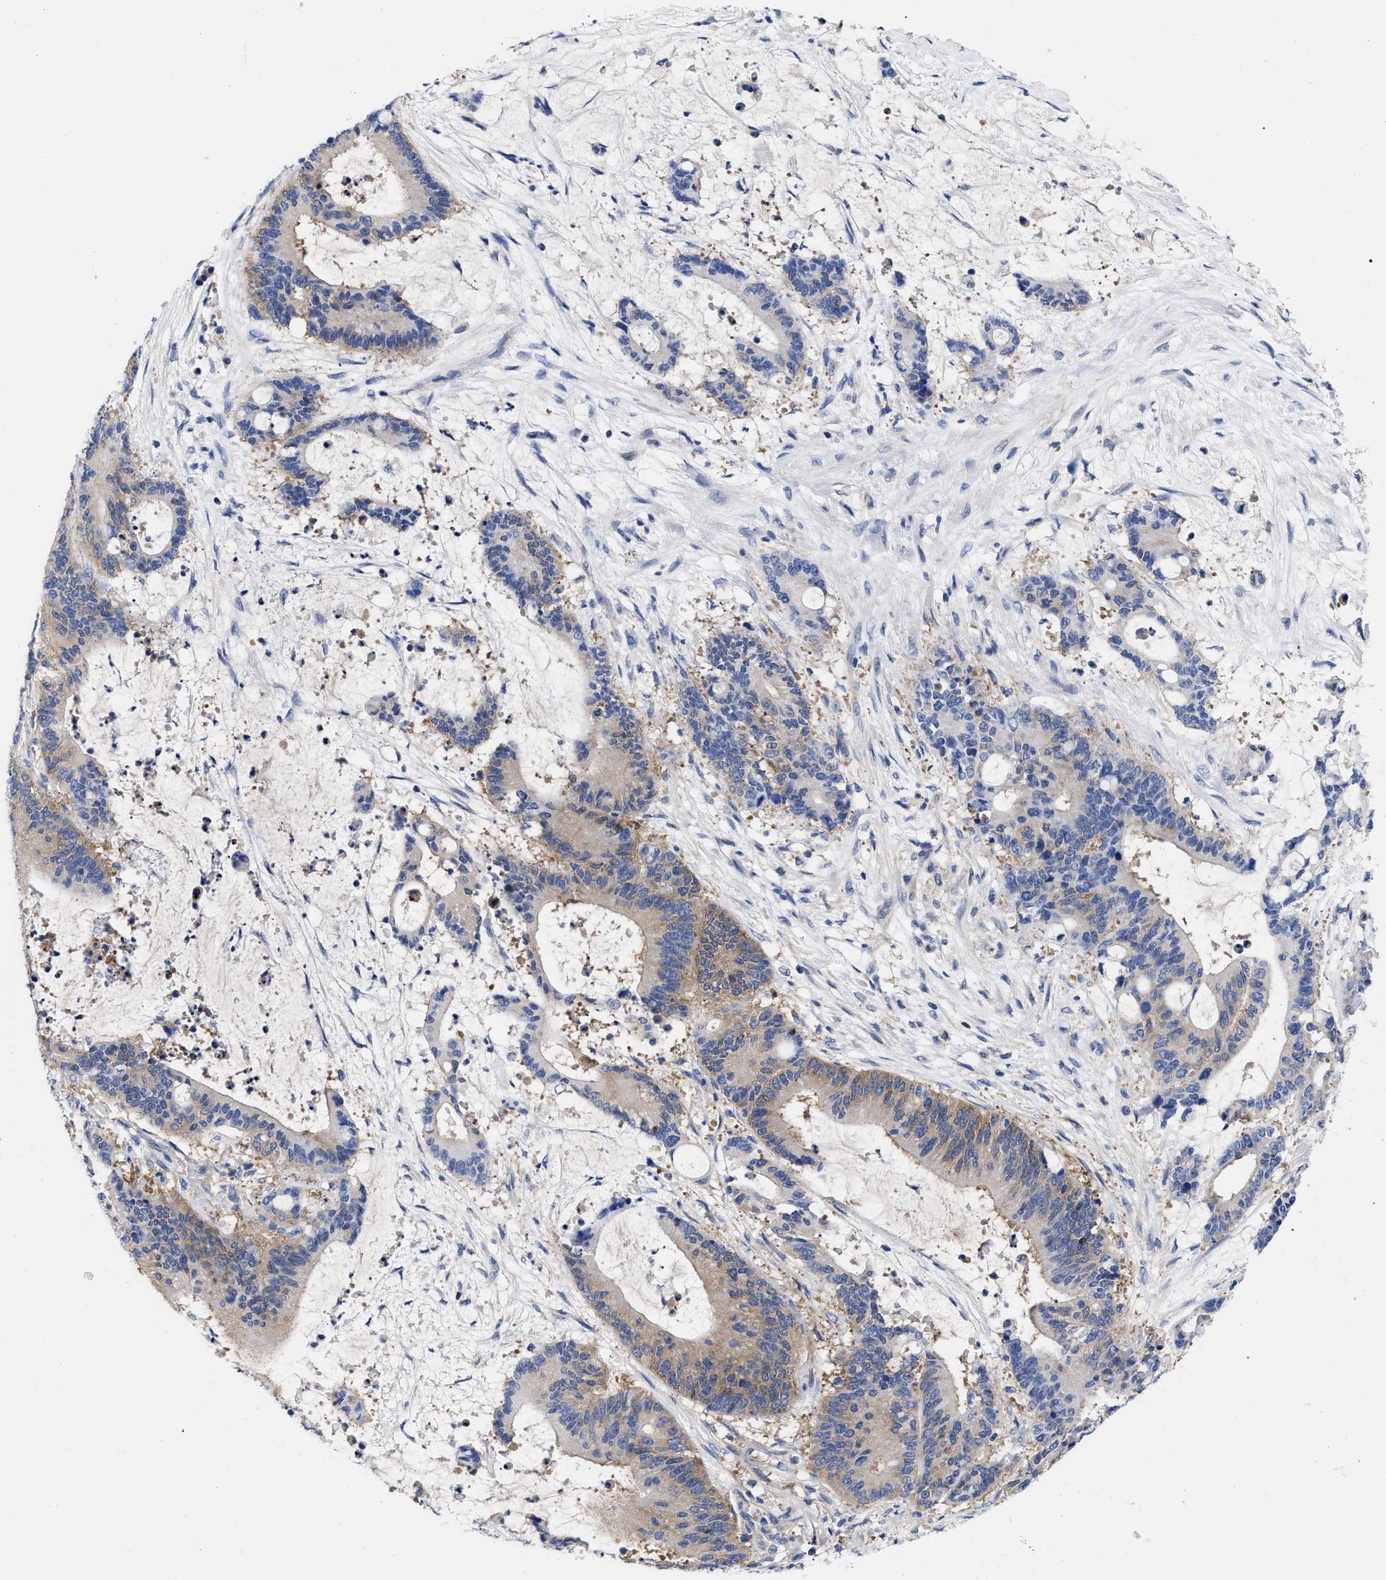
{"staining": {"intensity": "moderate", "quantity": "25%-75%", "location": "cytoplasmic/membranous"}, "tissue": "liver cancer", "cell_type": "Tumor cells", "image_type": "cancer", "snomed": [{"axis": "morphology", "description": "Normal tissue, NOS"}, {"axis": "morphology", "description": "Cholangiocarcinoma"}, {"axis": "topography", "description": "Liver"}, {"axis": "topography", "description": "Peripheral nerve tissue"}], "caption": "Liver cancer stained with a brown dye demonstrates moderate cytoplasmic/membranous positive positivity in about 25%-75% of tumor cells.", "gene": "RBKS", "patient": {"sex": "female", "age": 73}}